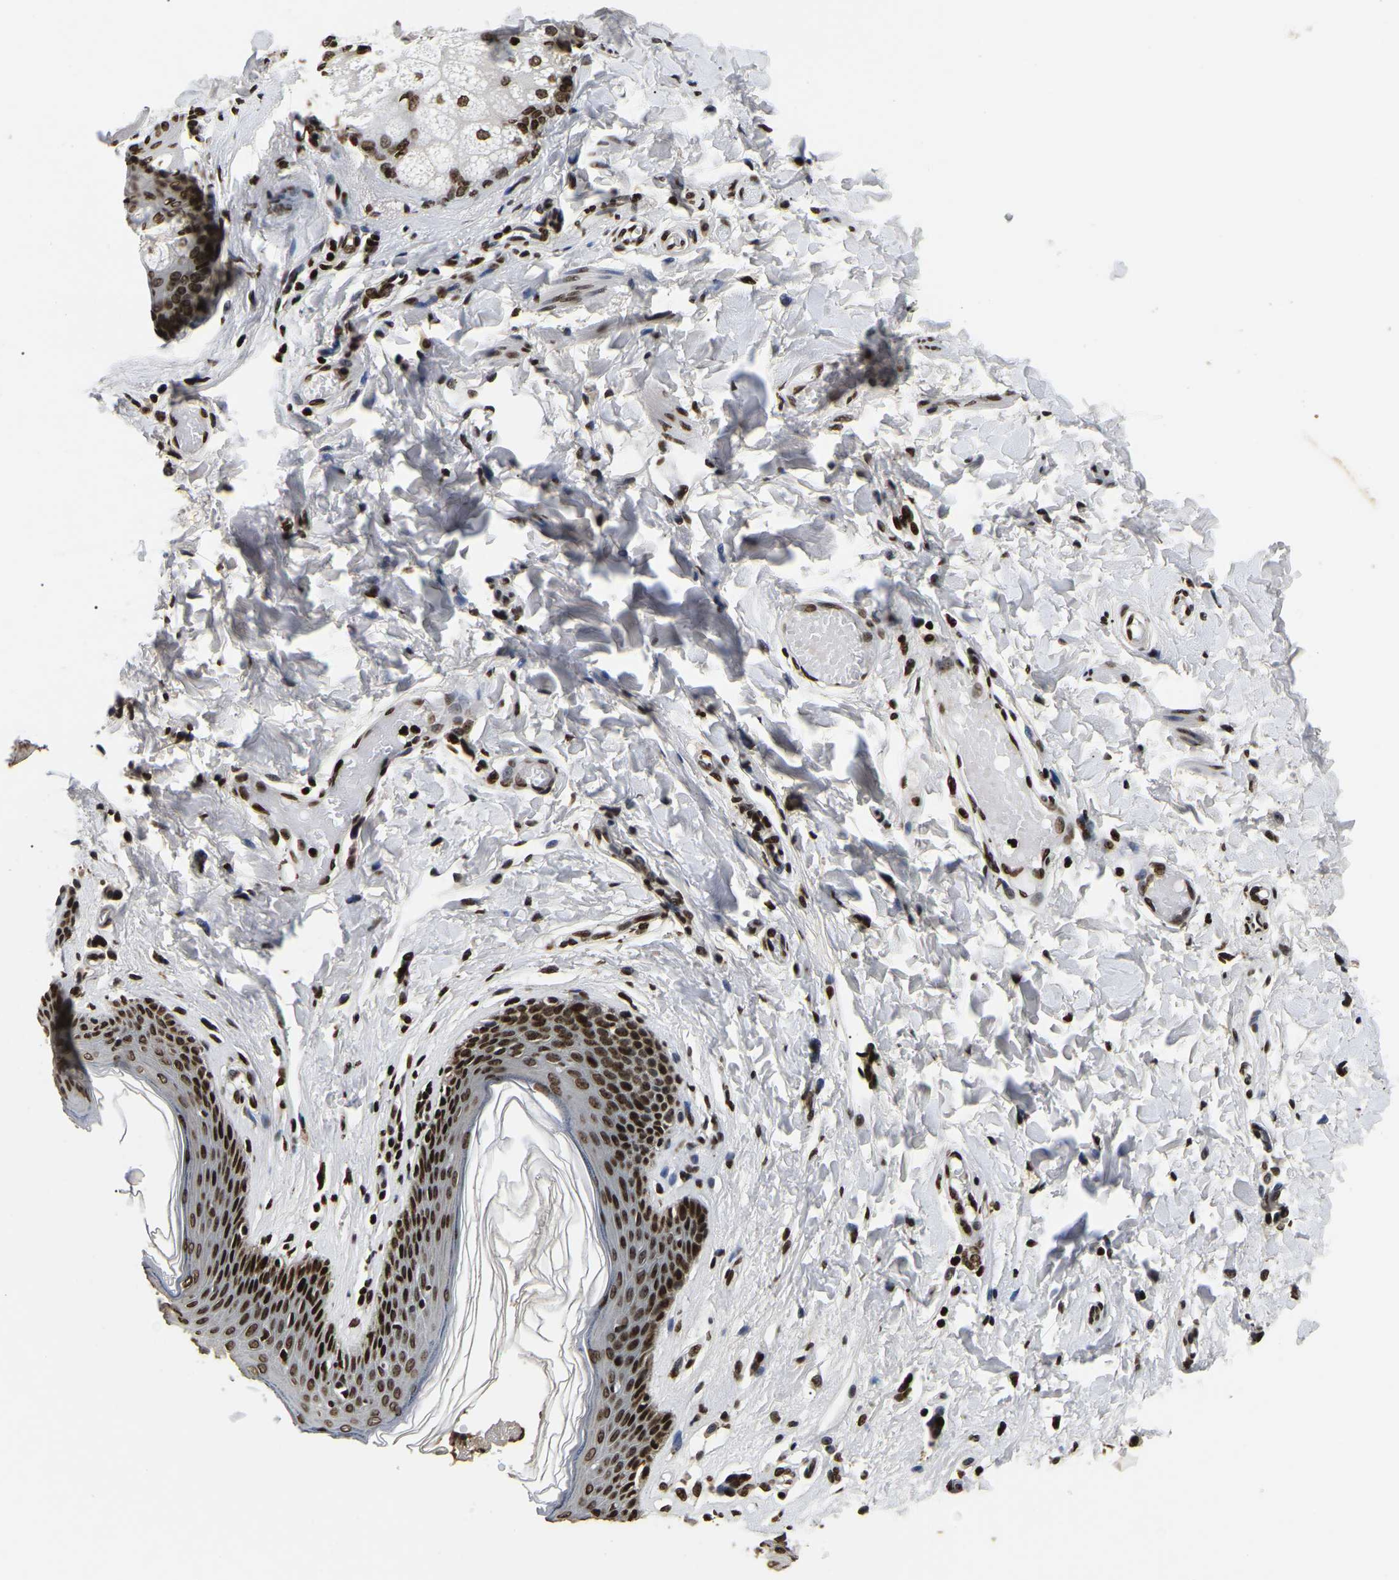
{"staining": {"intensity": "strong", "quantity": ">75%", "location": "nuclear"}, "tissue": "skin", "cell_type": "Epidermal cells", "image_type": "normal", "snomed": [{"axis": "morphology", "description": "Normal tissue, NOS"}, {"axis": "topography", "description": "Vulva"}], "caption": "Immunohistochemical staining of benign human skin displays >75% levels of strong nuclear protein expression in approximately >75% of epidermal cells. (Brightfield microscopy of DAB IHC at high magnification).", "gene": "LRRC61", "patient": {"sex": "female", "age": 66}}